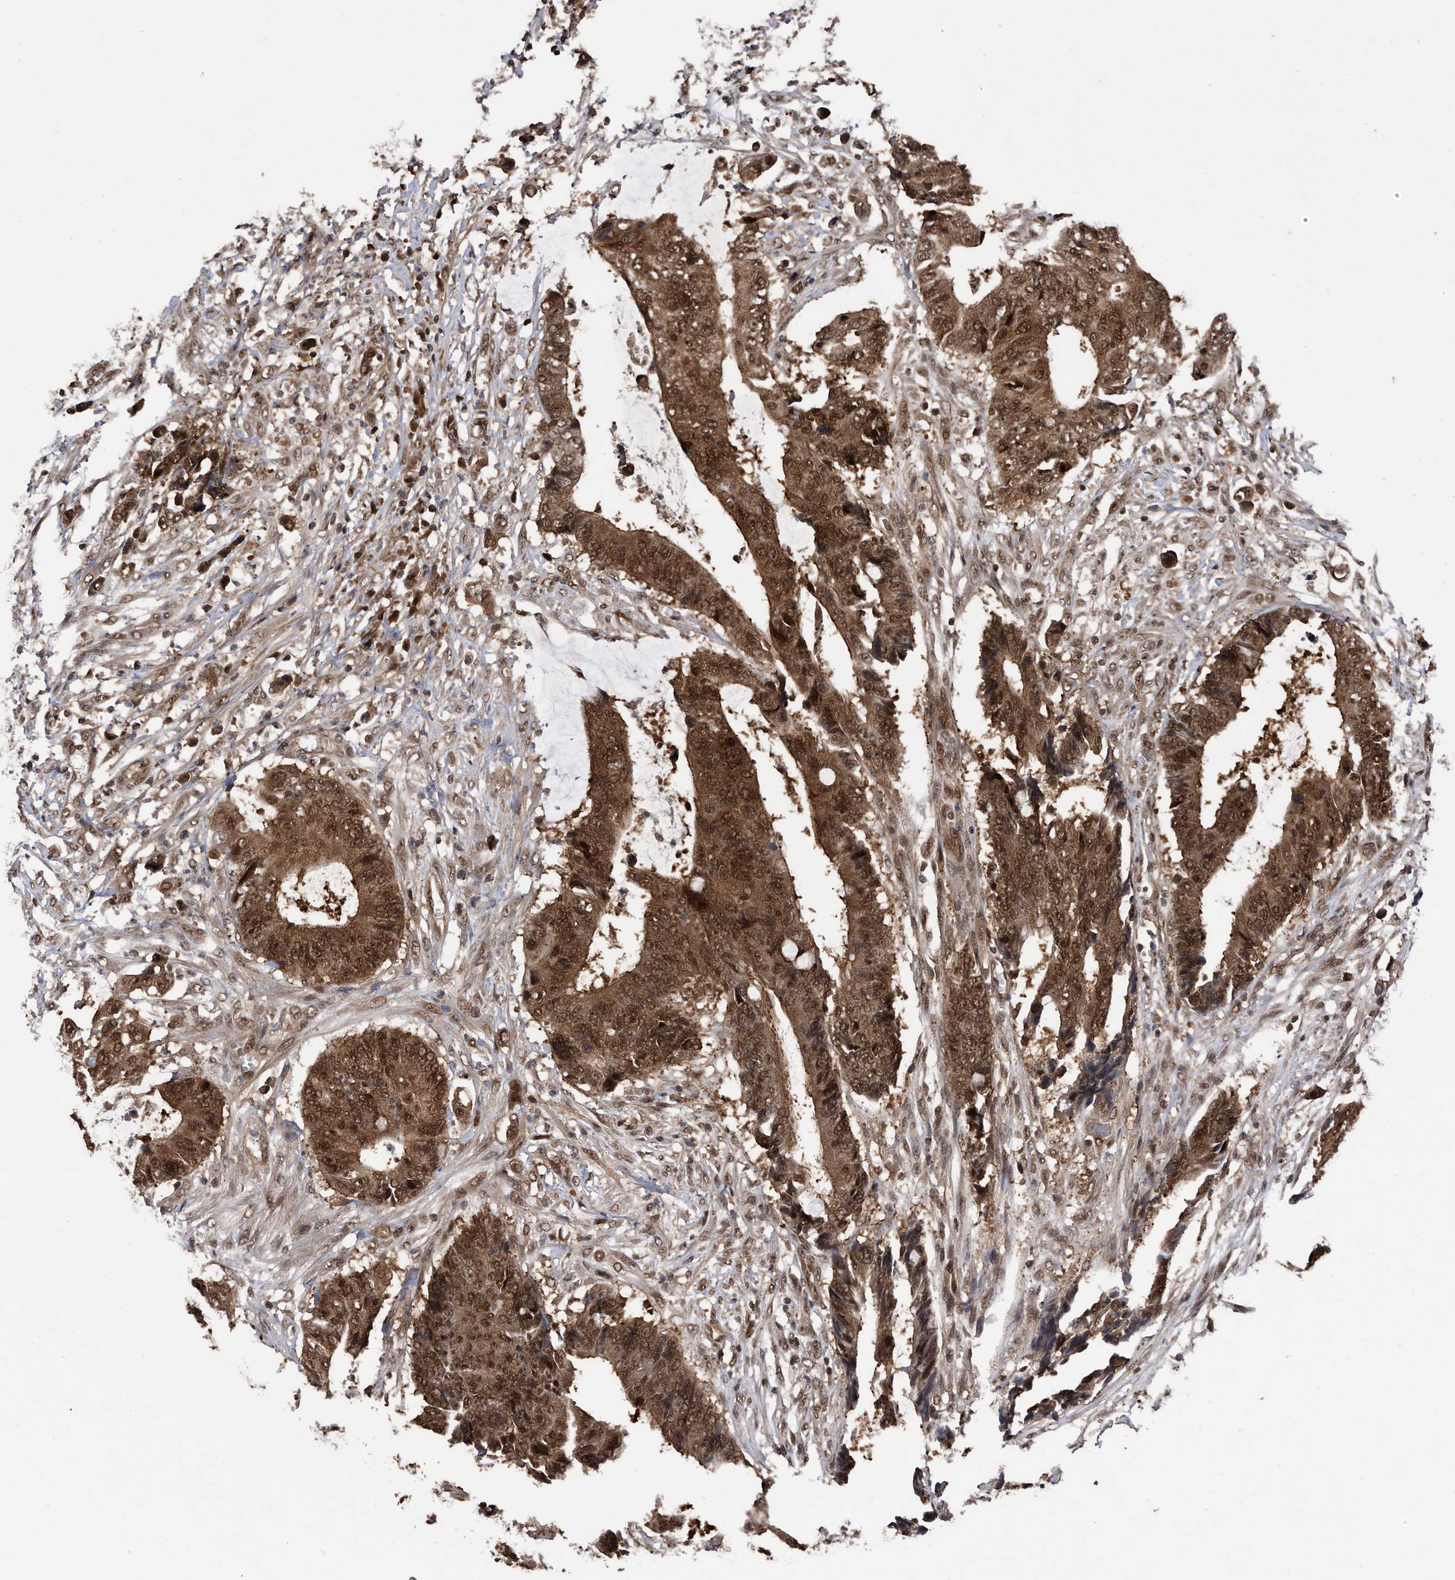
{"staining": {"intensity": "moderate", "quantity": ">75%", "location": "cytoplasmic/membranous,nuclear"}, "tissue": "colorectal cancer", "cell_type": "Tumor cells", "image_type": "cancer", "snomed": [{"axis": "morphology", "description": "Adenocarcinoma, NOS"}, {"axis": "topography", "description": "Rectum"}], "caption": "A brown stain labels moderate cytoplasmic/membranous and nuclear expression of a protein in adenocarcinoma (colorectal) tumor cells.", "gene": "RAD23B", "patient": {"sex": "male", "age": 84}}